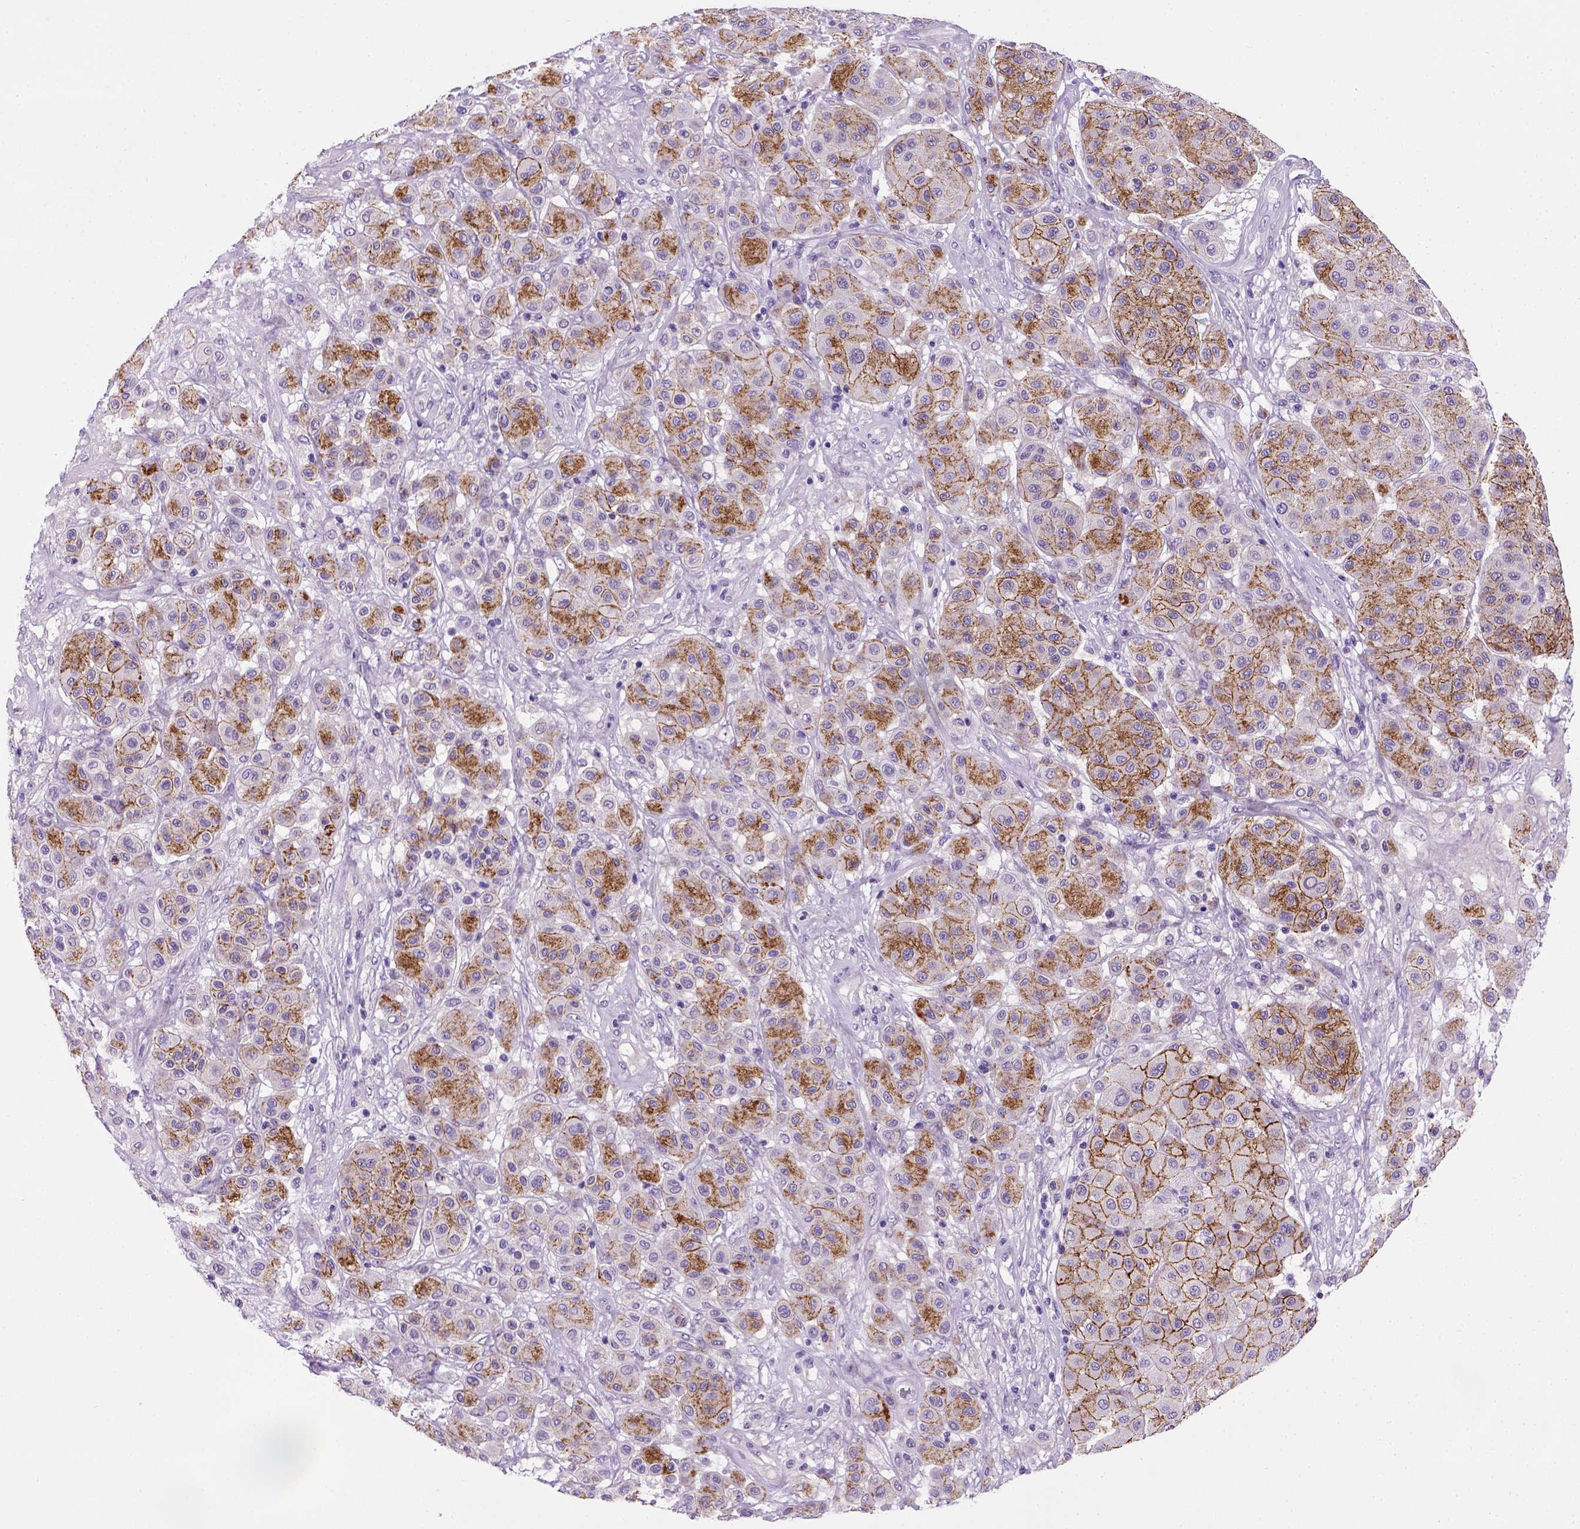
{"staining": {"intensity": "moderate", "quantity": "25%-75%", "location": "cytoplasmic/membranous"}, "tissue": "melanoma", "cell_type": "Tumor cells", "image_type": "cancer", "snomed": [{"axis": "morphology", "description": "Malignant melanoma, Metastatic site"}, {"axis": "topography", "description": "Smooth muscle"}], "caption": "Melanoma stained with a brown dye exhibits moderate cytoplasmic/membranous positive expression in approximately 25%-75% of tumor cells.", "gene": "CDH1", "patient": {"sex": "male", "age": 41}}